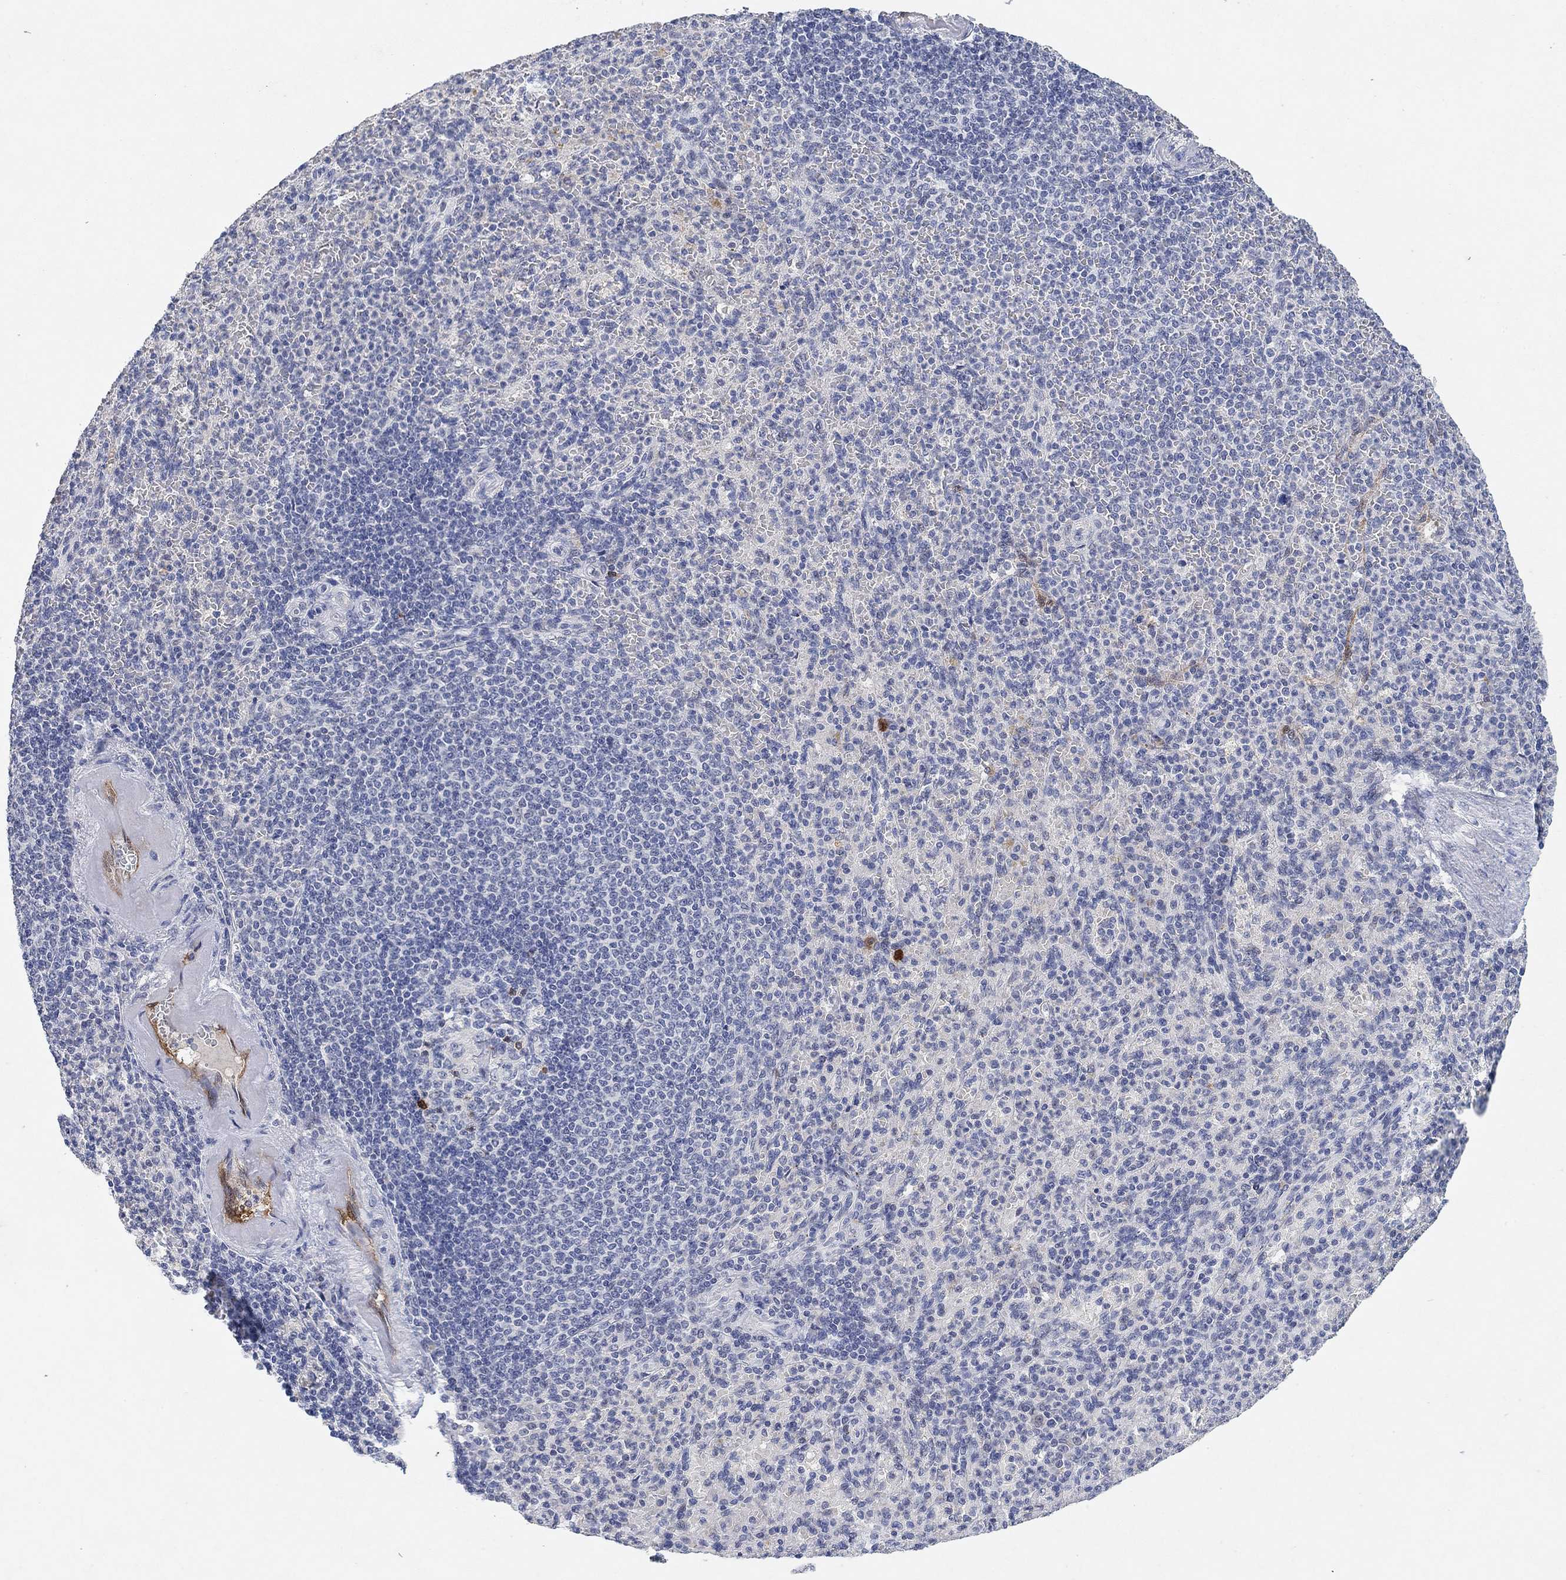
{"staining": {"intensity": "negative", "quantity": "none", "location": "none"}, "tissue": "spleen", "cell_type": "Cells in red pulp", "image_type": "normal", "snomed": [{"axis": "morphology", "description": "Normal tissue, NOS"}, {"axis": "topography", "description": "Spleen"}], "caption": "A photomicrograph of spleen stained for a protein displays no brown staining in cells in red pulp. (DAB (3,3'-diaminobenzidine) immunohistochemistry (IHC), high magnification).", "gene": "VAT1L", "patient": {"sex": "female", "age": 74}}